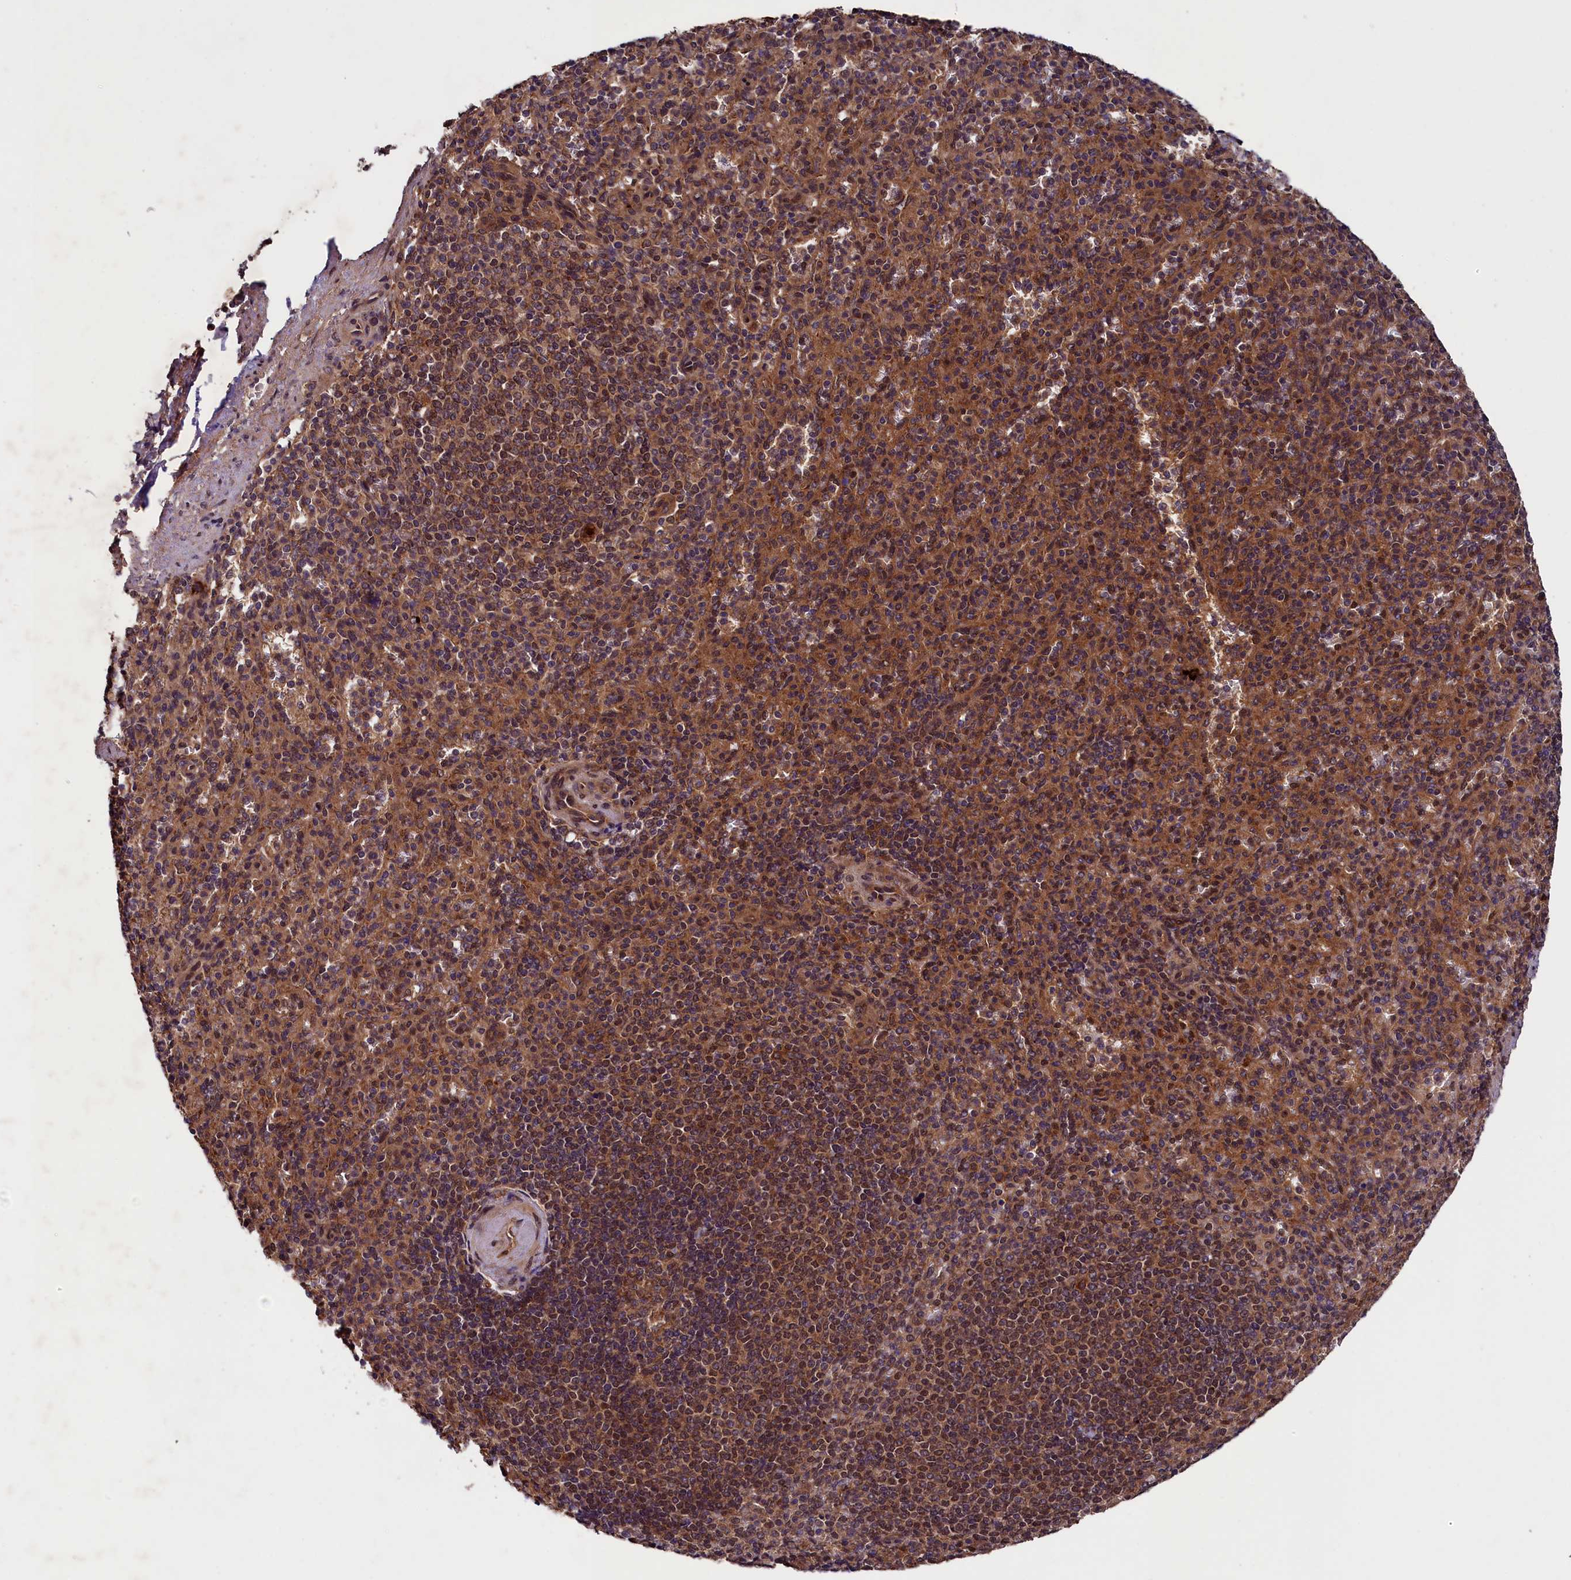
{"staining": {"intensity": "moderate", "quantity": "25%-75%", "location": "cytoplasmic/membranous"}, "tissue": "spleen", "cell_type": "Cells in red pulp", "image_type": "normal", "snomed": [{"axis": "morphology", "description": "Normal tissue, NOS"}, {"axis": "topography", "description": "Spleen"}], "caption": "Cells in red pulp reveal medium levels of moderate cytoplasmic/membranous staining in approximately 25%-75% of cells in benign spleen. (Brightfield microscopy of DAB IHC at high magnification).", "gene": "BLTP3B", "patient": {"sex": "female", "age": 74}}